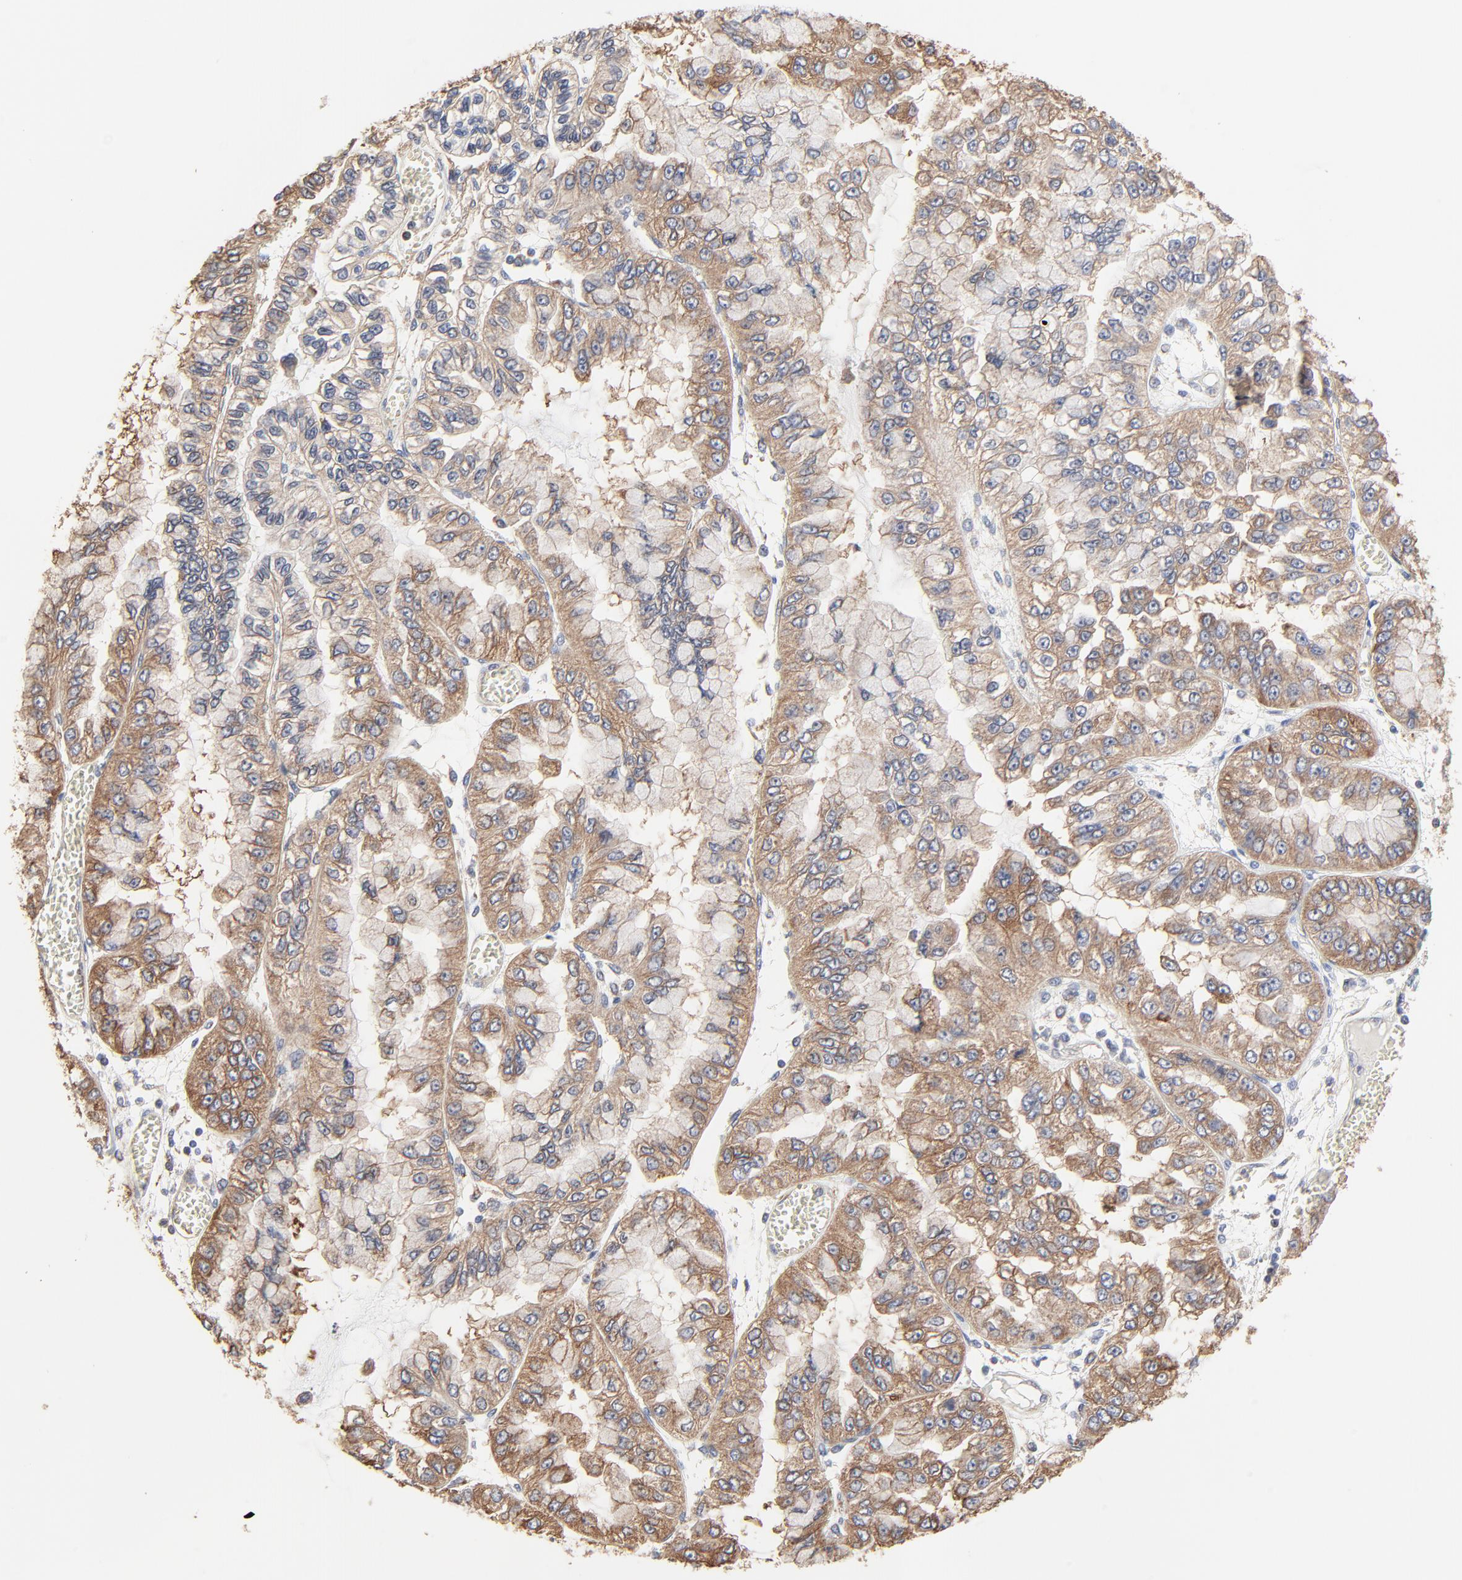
{"staining": {"intensity": "moderate", "quantity": ">75%", "location": "cytoplasmic/membranous"}, "tissue": "liver cancer", "cell_type": "Tumor cells", "image_type": "cancer", "snomed": [{"axis": "morphology", "description": "Cholangiocarcinoma"}, {"axis": "topography", "description": "Liver"}], "caption": "About >75% of tumor cells in human liver cancer (cholangiocarcinoma) reveal moderate cytoplasmic/membranous protein staining as visualized by brown immunohistochemical staining.", "gene": "NXF3", "patient": {"sex": "female", "age": 79}}